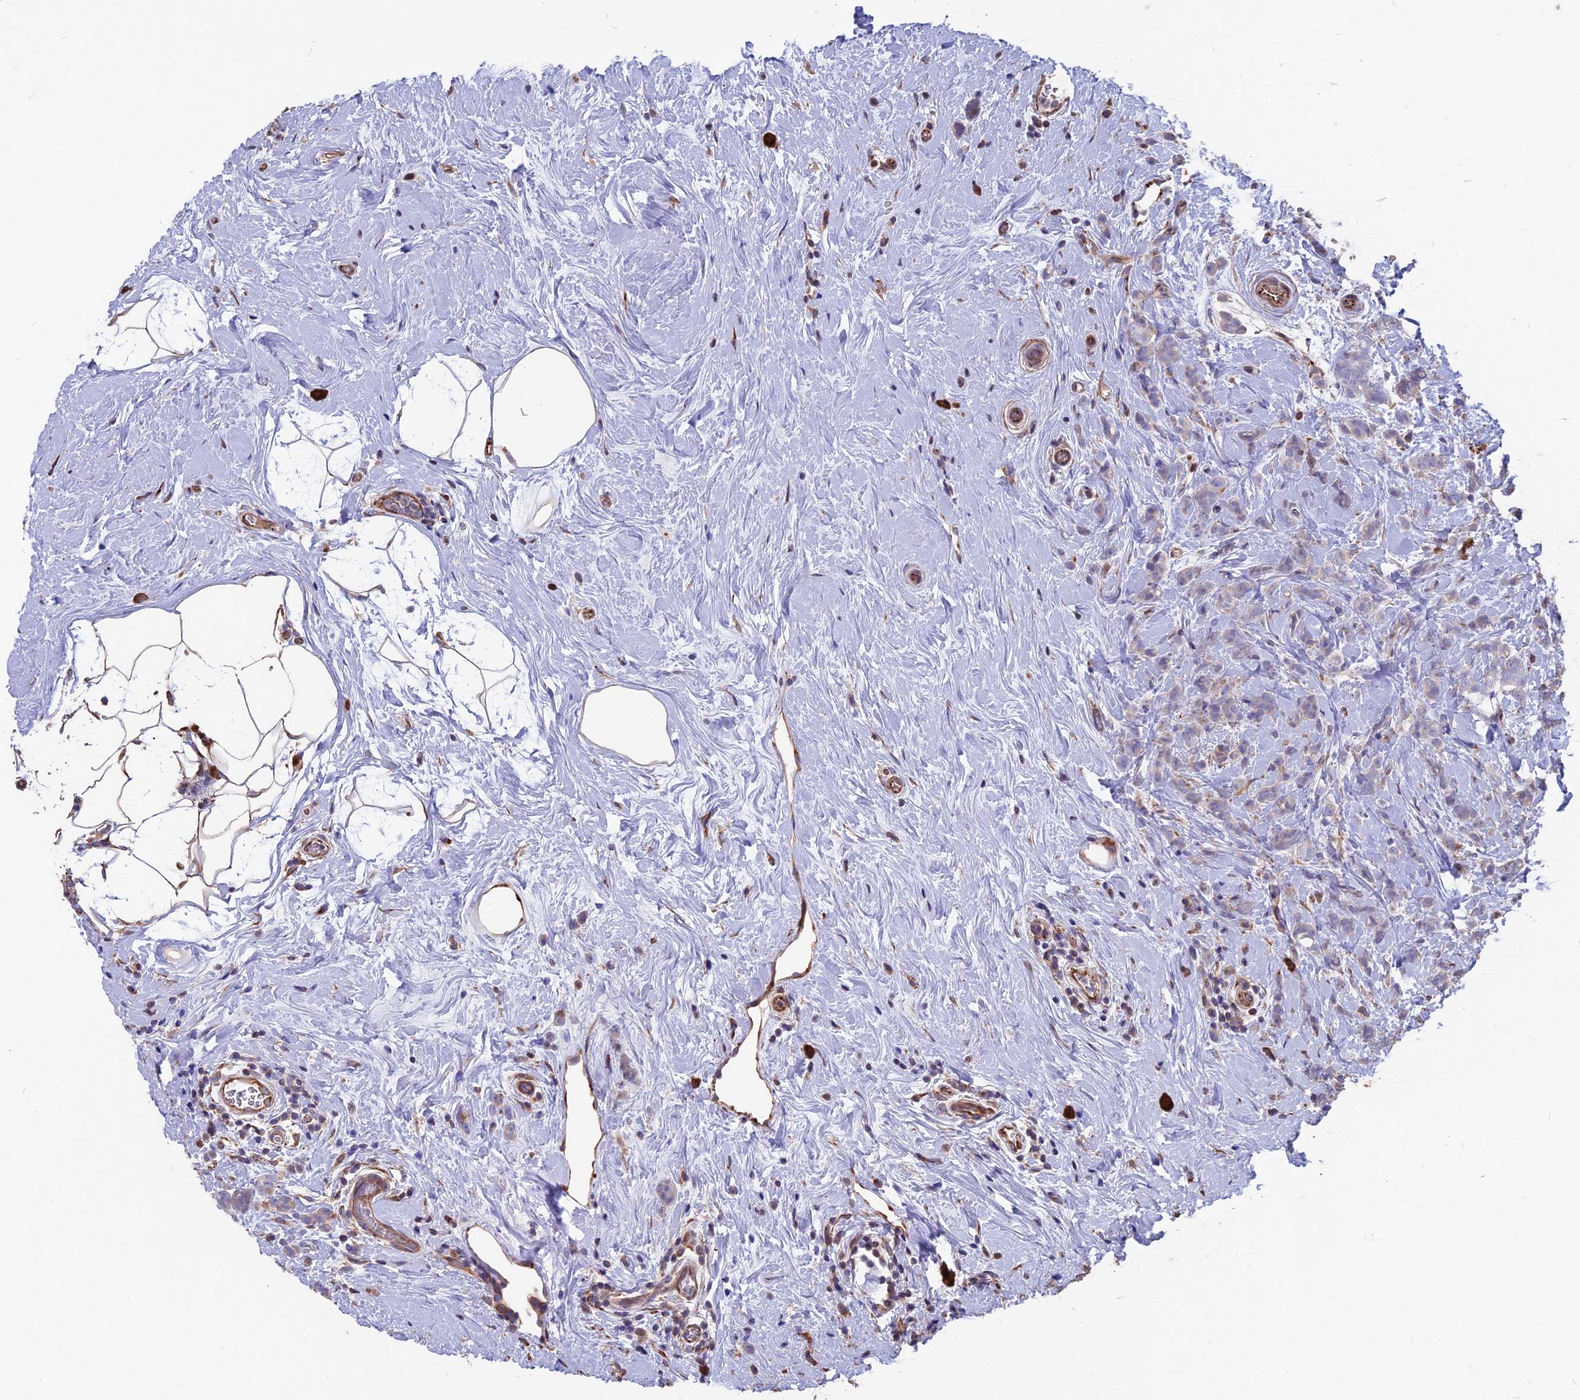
{"staining": {"intensity": "weak", "quantity": "<25%", "location": "cytoplasmic/membranous"}, "tissue": "breast cancer", "cell_type": "Tumor cells", "image_type": "cancer", "snomed": [{"axis": "morphology", "description": "Lobular carcinoma"}, {"axis": "topography", "description": "Breast"}], "caption": "This micrograph is of breast cancer (lobular carcinoma) stained with immunohistochemistry to label a protein in brown with the nuclei are counter-stained blue. There is no expression in tumor cells.", "gene": "SEH1L", "patient": {"sex": "female", "age": 58}}